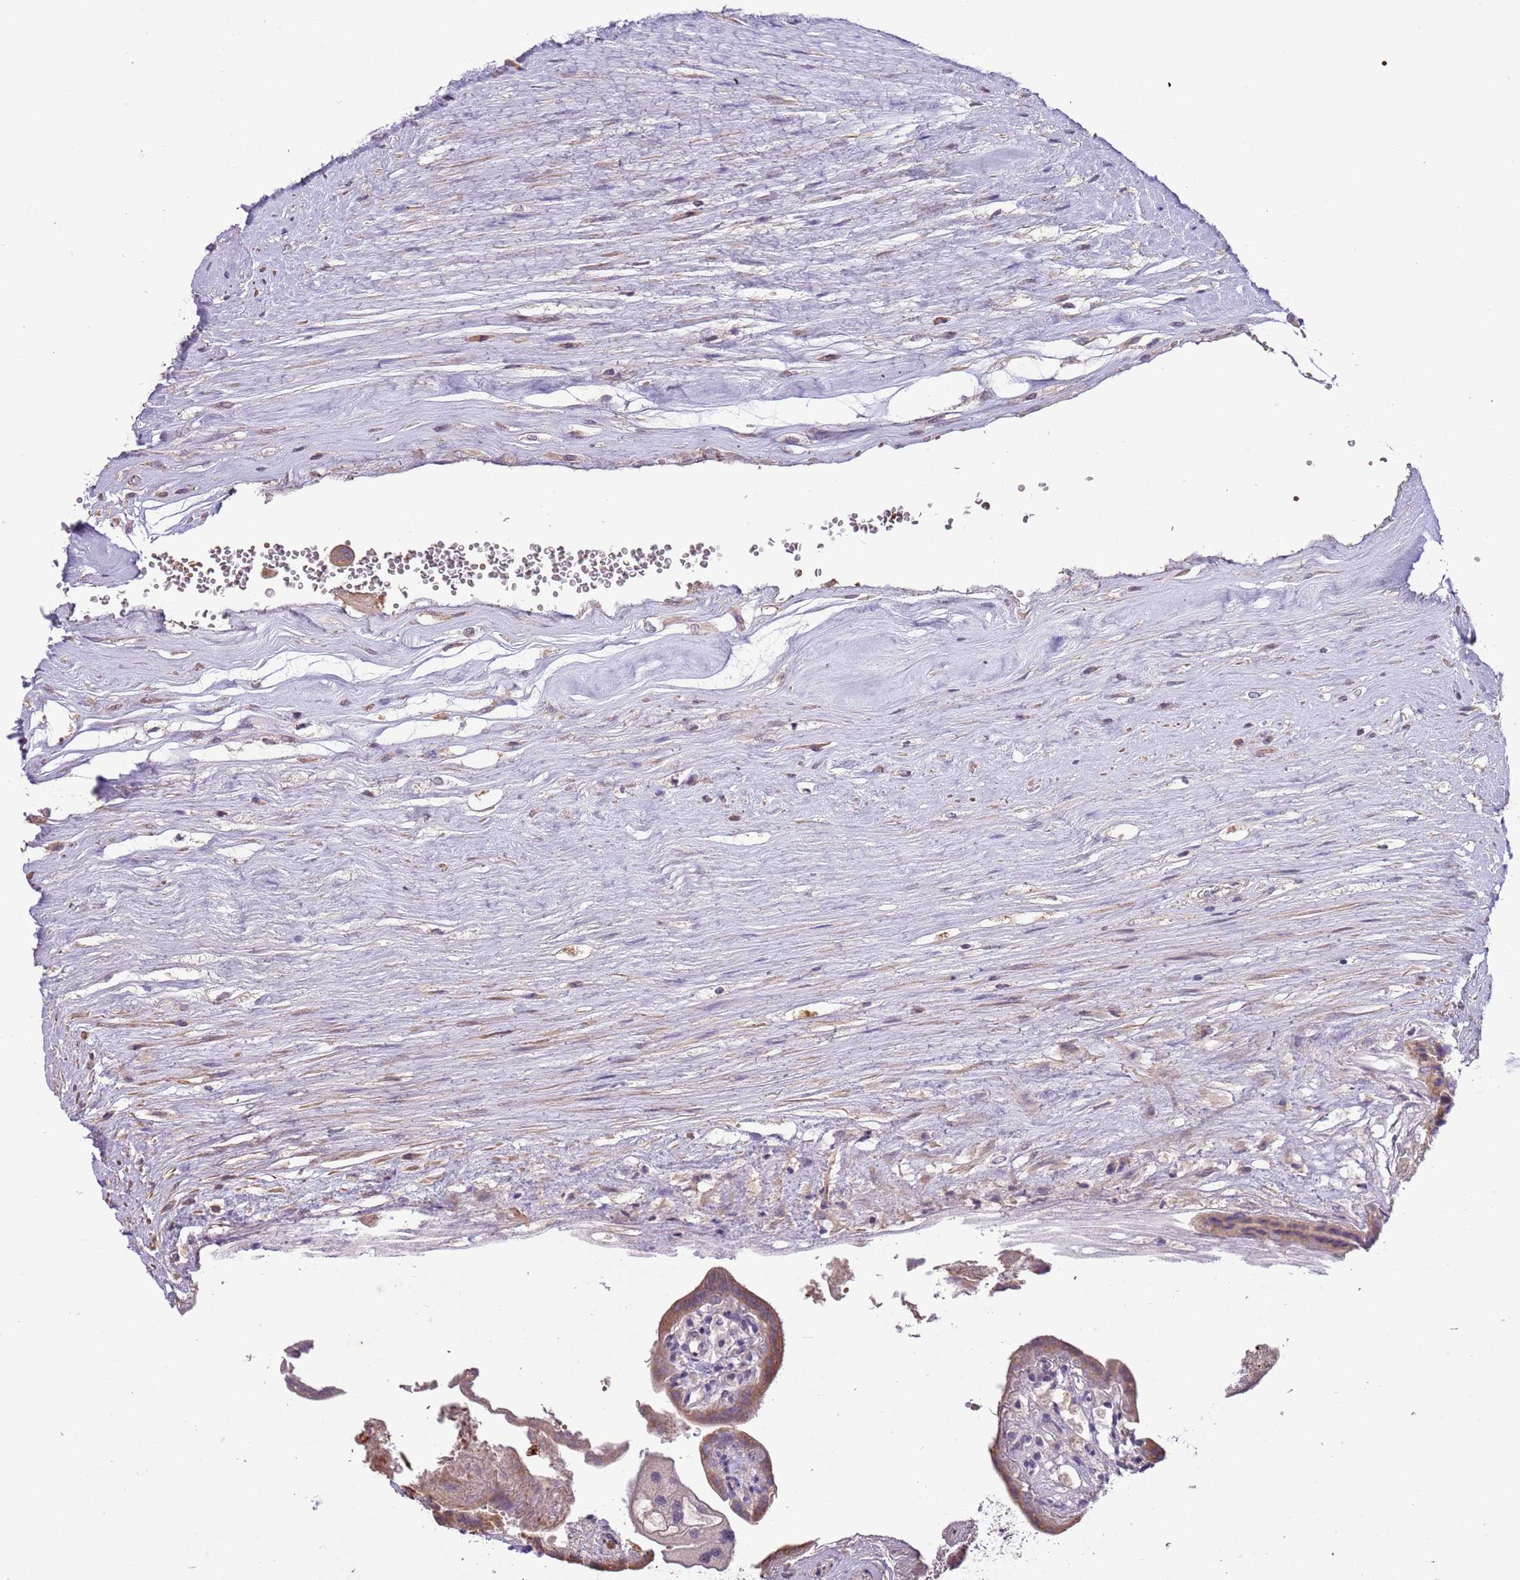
{"staining": {"intensity": "moderate", "quantity": "<25%", "location": "cytoplasmic/membranous"}, "tissue": "placenta", "cell_type": "Trophoblastic cells", "image_type": "normal", "snomed": [{"axis": "morphology", "description": "Normal tissue, NOS"}, {"axis": "topography", "description": "Placenta"}], "caption": "Normal placenta shows moderate cytoplasmic/membranous staining in about <25% of trophoblastic cells, visualized by immunohistochemistry. (Stains: DAB (3,3'-diaminobenzidine) in brown, nuclei in blue, Microscopy: brightfield microscopy at high magnification).", "gene": "P2RY13", "patient": {"sex": "female", "age": 37}}